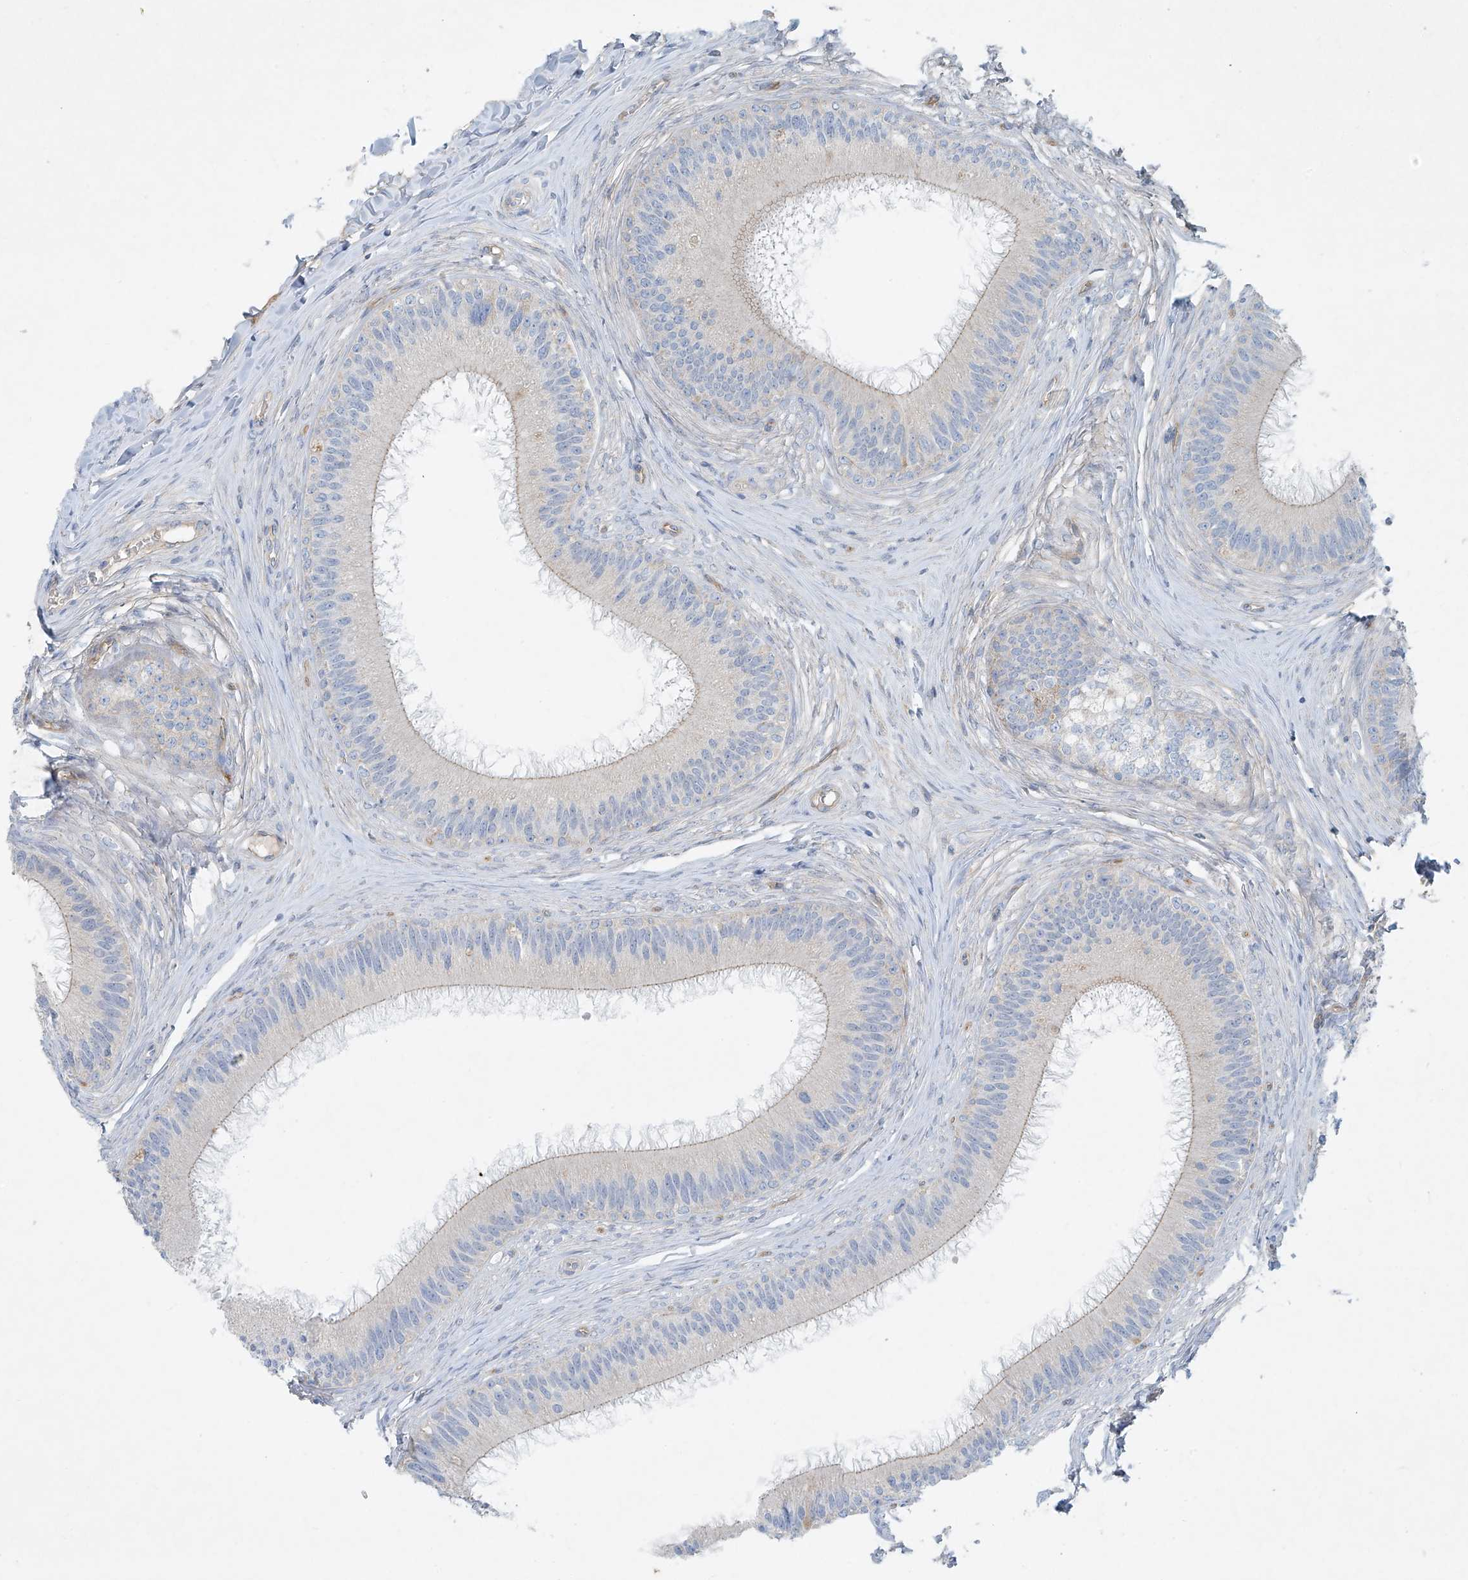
{"staining": {"intensity": "negative", "quantity": "none", "location": "none"}, "tissue": "epididymis", "cell_type": "Glandular cells", "image_type": "normal", "snomed": [{"axis": "morphology", "description": "Normal tissue, NOS"}, {"axis": "topography", "description": "Epididymis"}], "caption": "Glandular cells show no significant staining in unremarkable epididymis. The staining is performed using DAB (3,3'-diaminobenzidine) brown chromogen with nuclei counter-stained in using hematoxylin.", "gene": "VAMP5", "patient": {"sex": "male", "age": 27}}